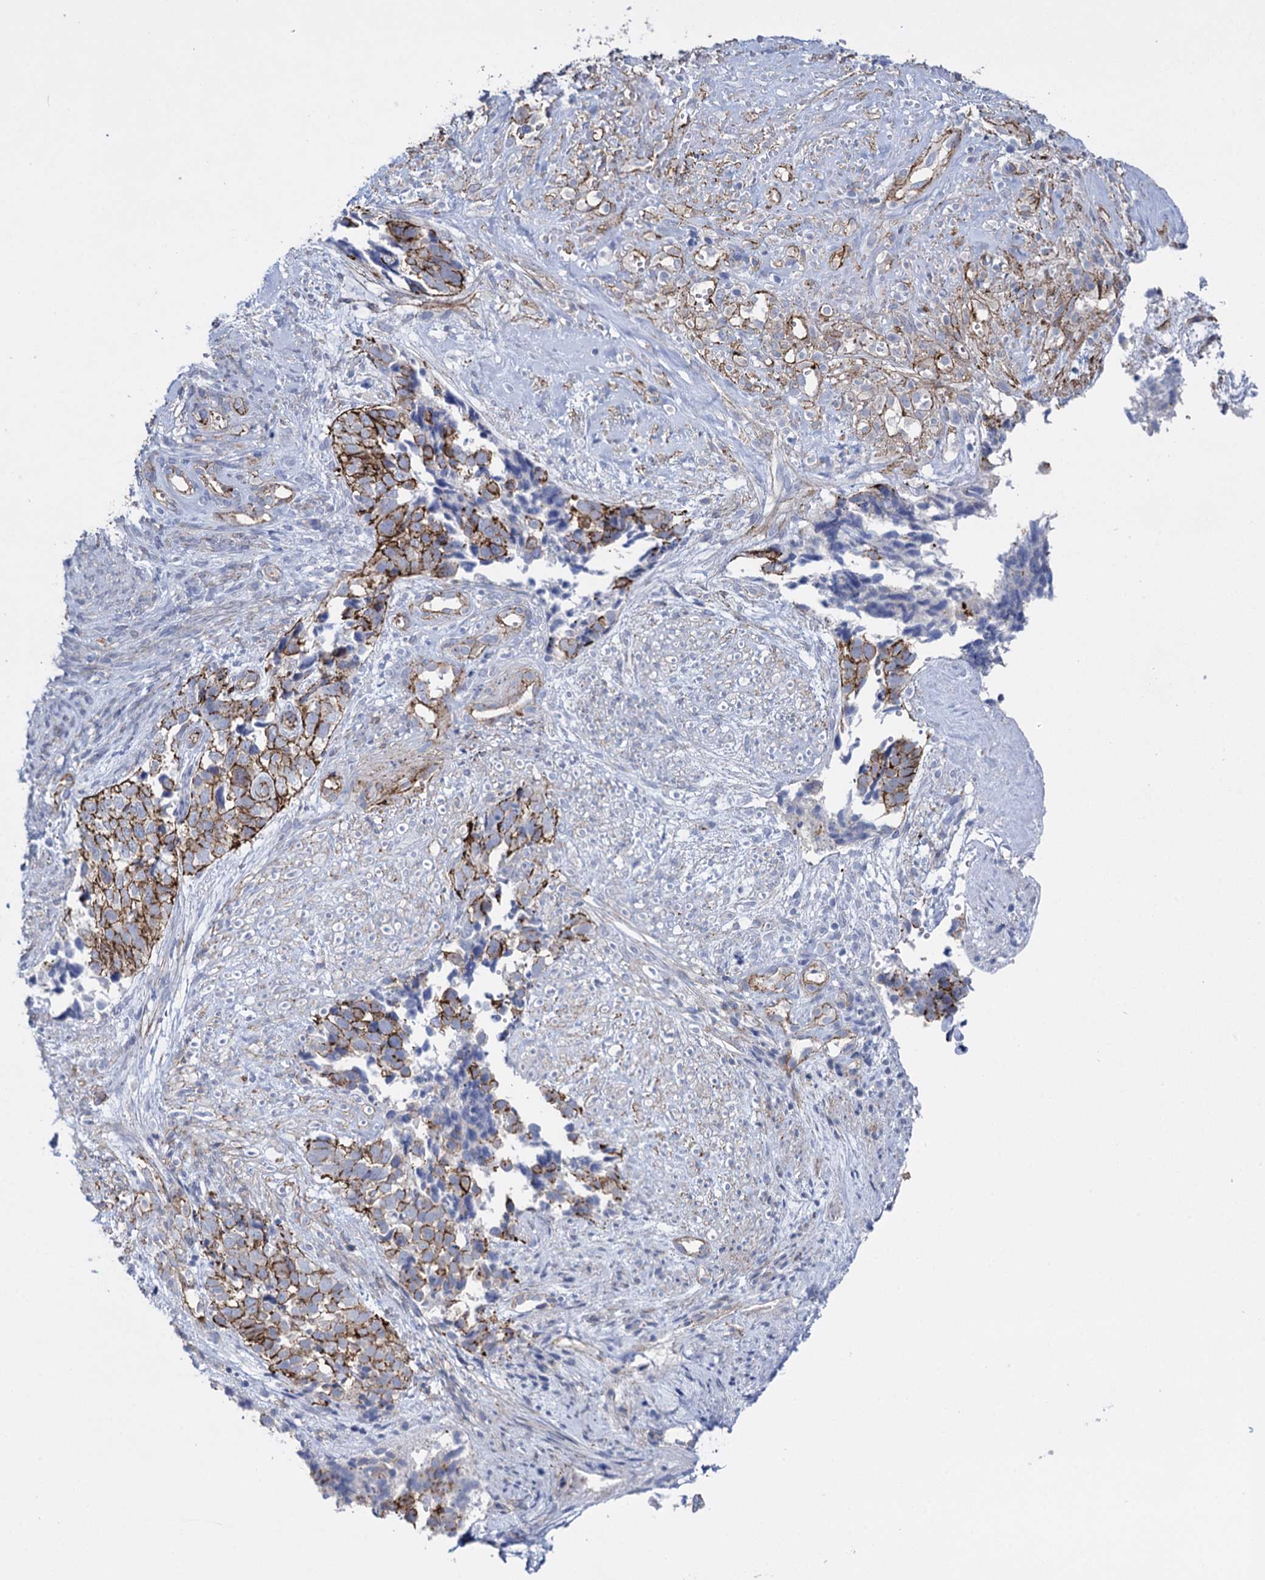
{"staining": {"intensity": "moderate", "quantity": "25%-75%", "location": "cytoplasmic/membranous"}, "tissue": "cervical cancer", "cell_type": "Tumor cells", "image_type": "cancer", "snomed": [{"axis": "morphology", "description": "Squamous cell carcinoma, NOS"}, {"axis": "topography", "description": "Cervix"}], "caption": "The photomicrograph shows a brown stain indicating the presence of a protein in the cytoplasmic/membranous of tumor cells in squamous cell carcinoma (cervical).", "gene": "SNCG", "patient": {"sex": "female", "age": 63}}